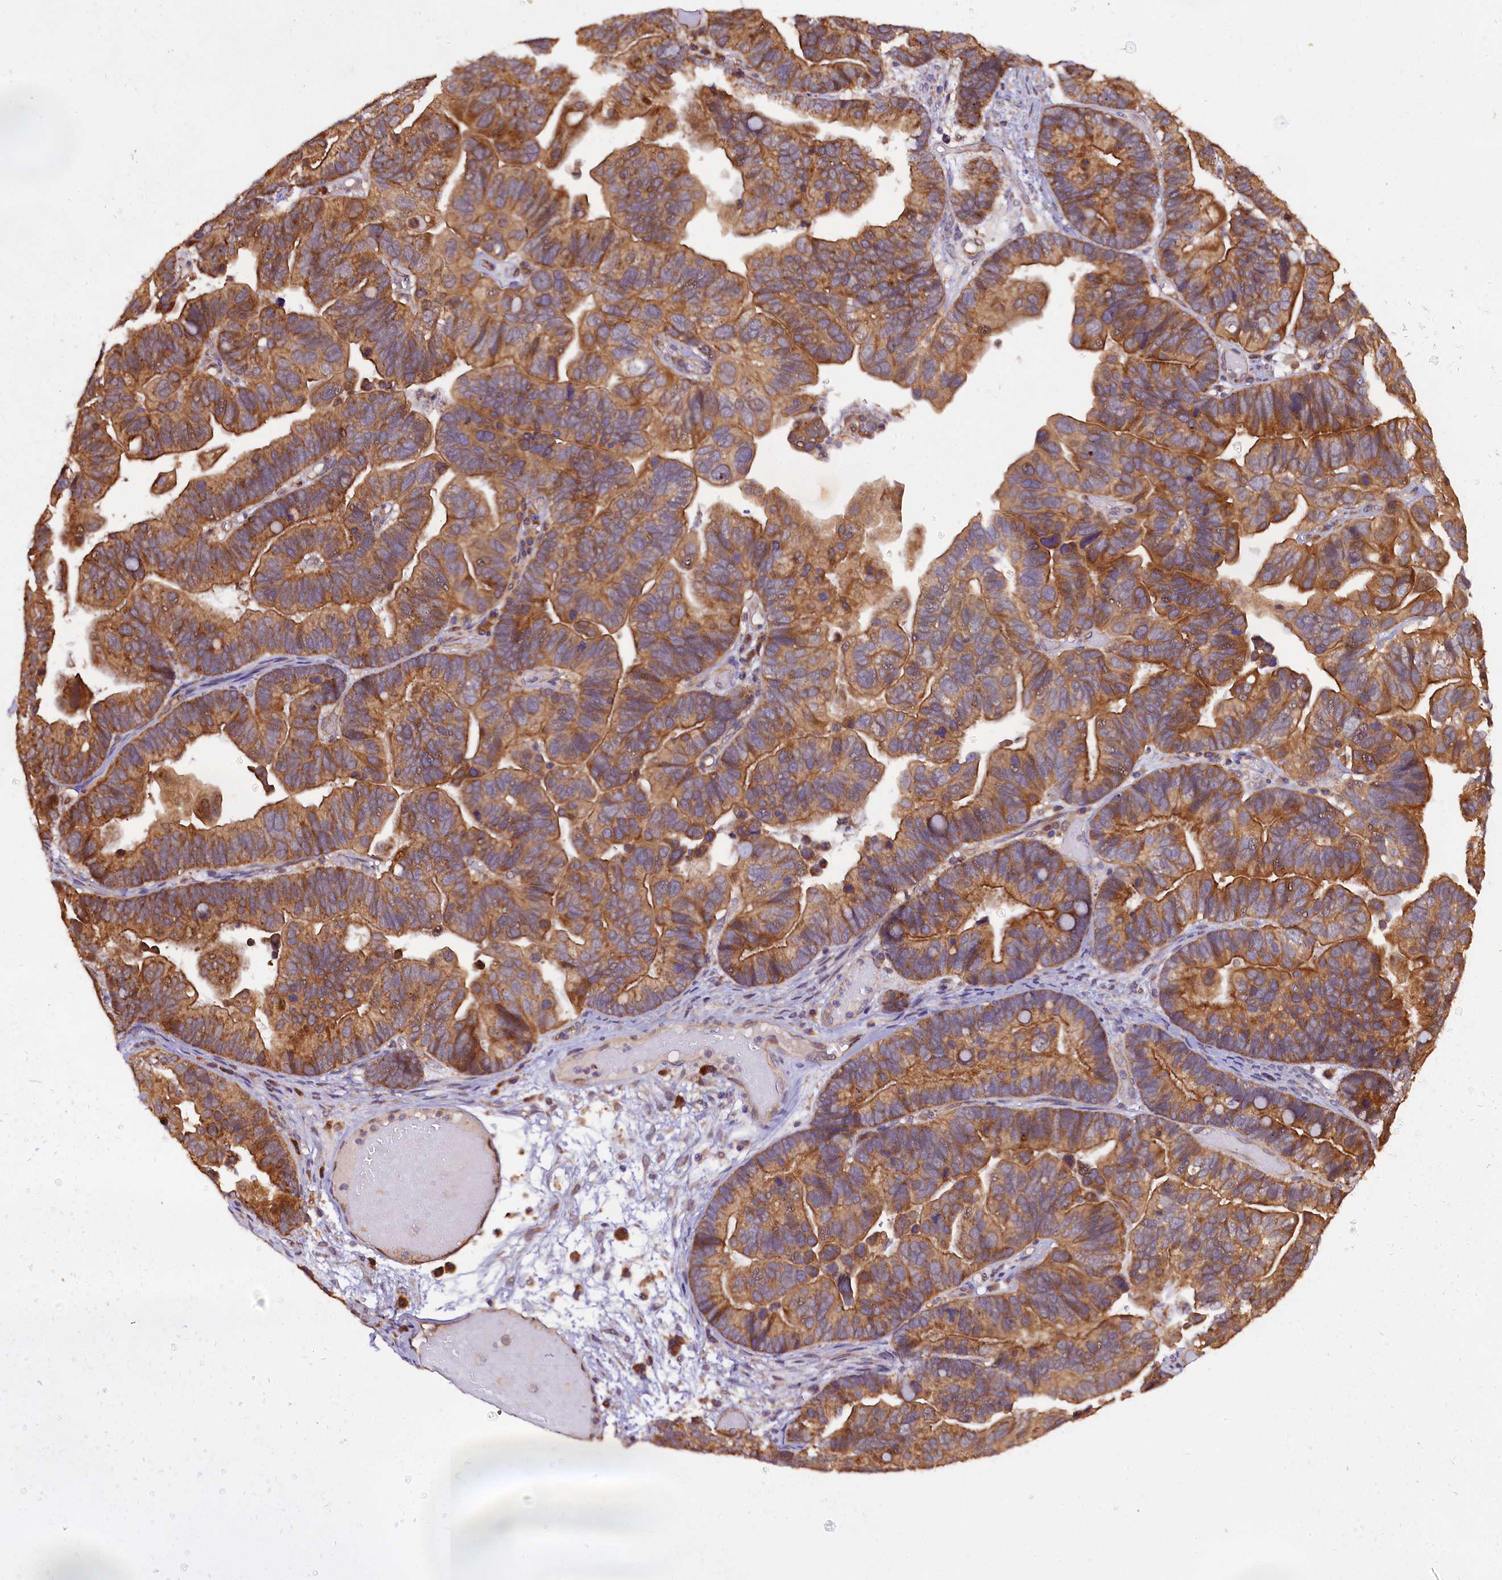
{"staining": {"intensity": "moderate", "quantity": ">75%", "location": "cytoplasmic/membranous"}, "tissue": "ovarian cancer", "cell_type": "Tumor cells", "image_type": "cancer", "snomed": [{"axis": "morphology", "description": "Cystadenocarcinoma, serous, NOS"}, {"axis": "topography", "description": "Ovary"}], "caption": "Ovarian cancer (serous cystadenocarcinoma) stained for a protein shows moderate cytoplasmic/membranous positivity in tumor cells.", "gene": "DOHH", "patient": {"sex": "female", "age": 56}}